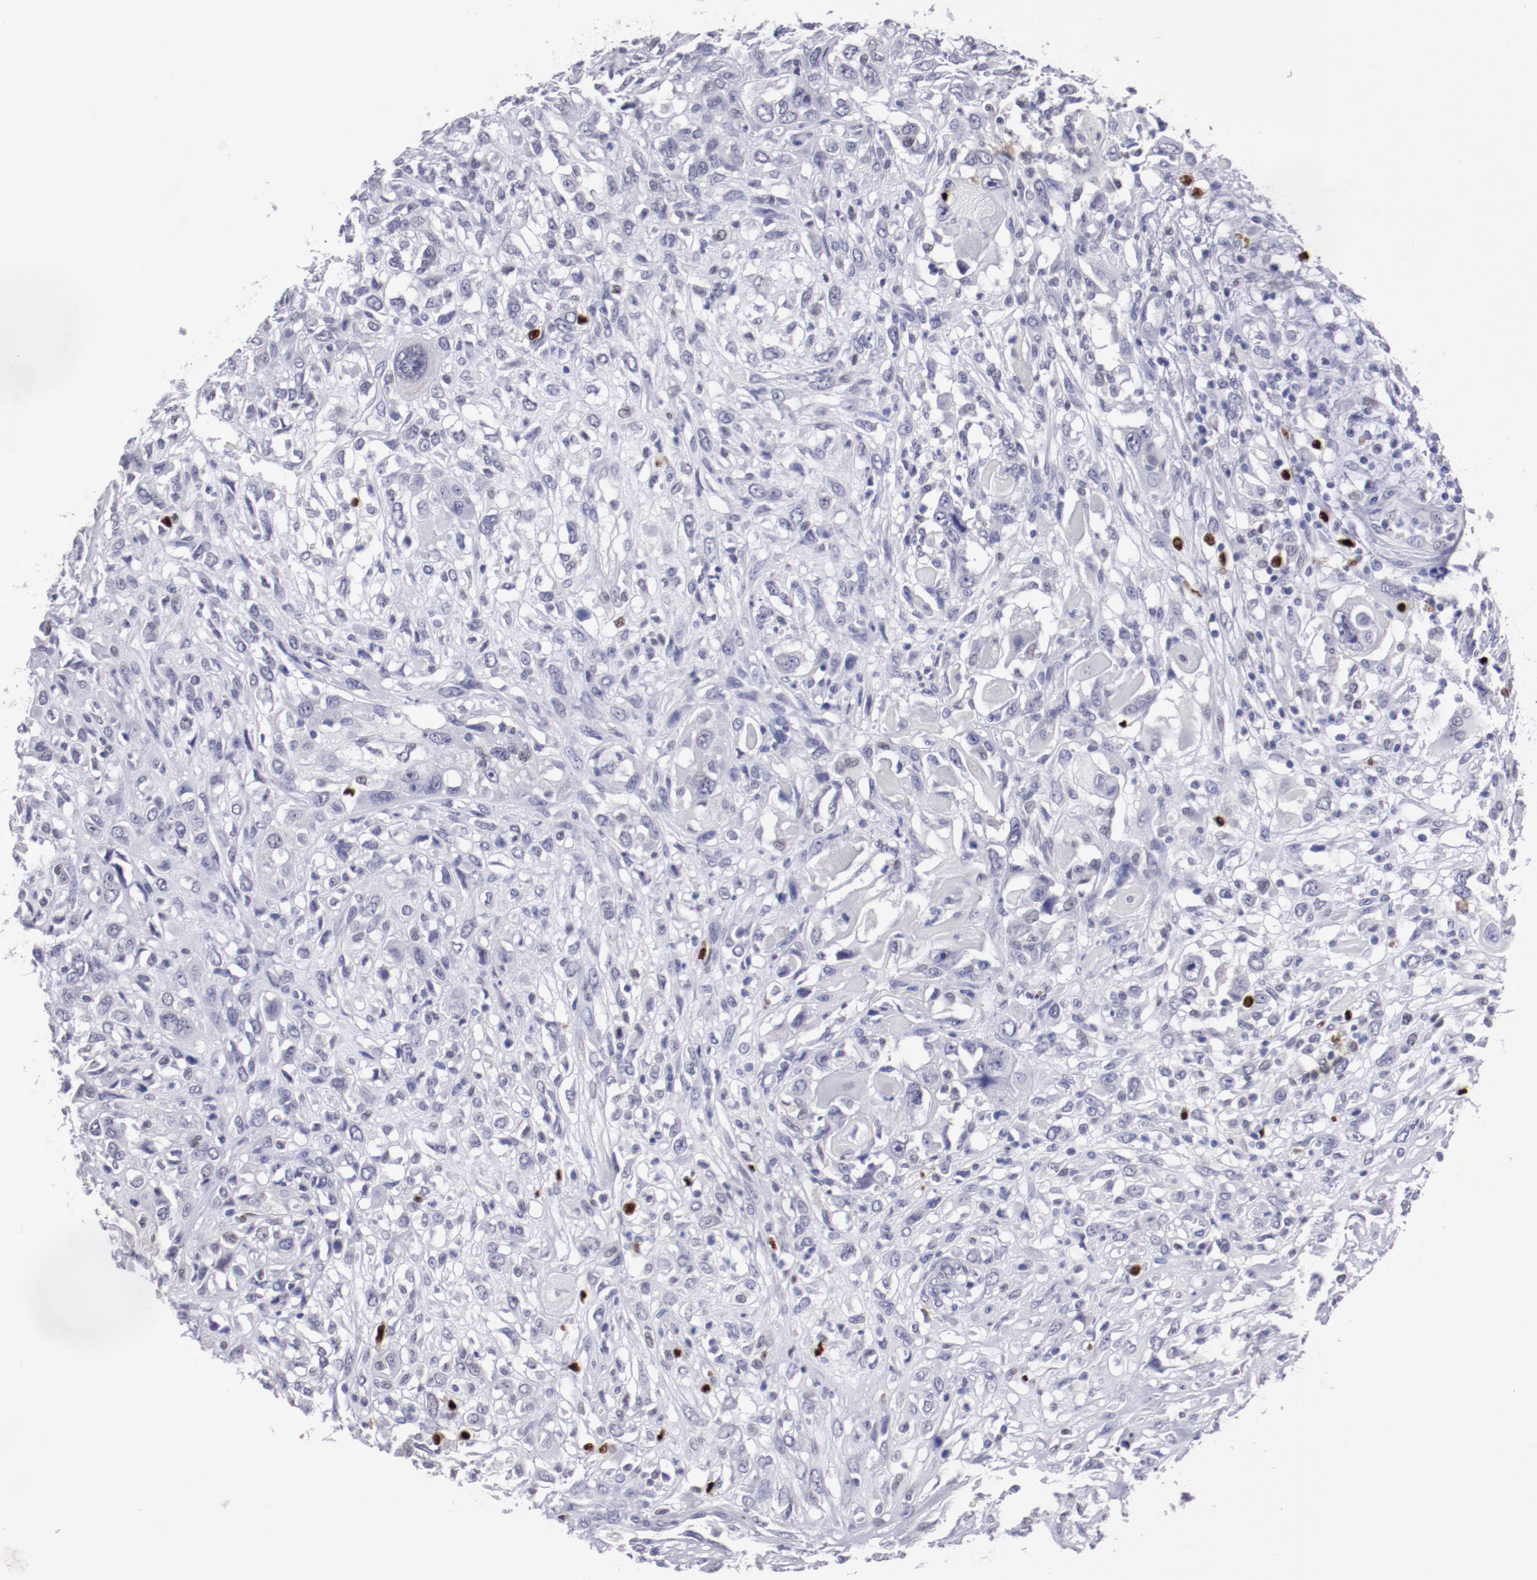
{"staining": {"intensity": "negative", "quantity": "none", "location": "none"}, "tissue": "head and neck cancer", "cell_type": "Tumor cells", "image_type": "cancer", "snomed": [{"axis": "morphology", "description": "Neoplasm, malignant, NOS"}, {"axis": "topography", "description": "Salivary gland"}, {"axis": "topography", "description": "Head-Neck"}], "caption": "Immunohistochemistry image of neoplastic tissue: human head and neck cancer stained with DAB (3,3'-diaminobenzidine) displays no significant protein staining in tumor cells.", "gene": "IRF8", "patient": {"sex": "male", "age": 43}}